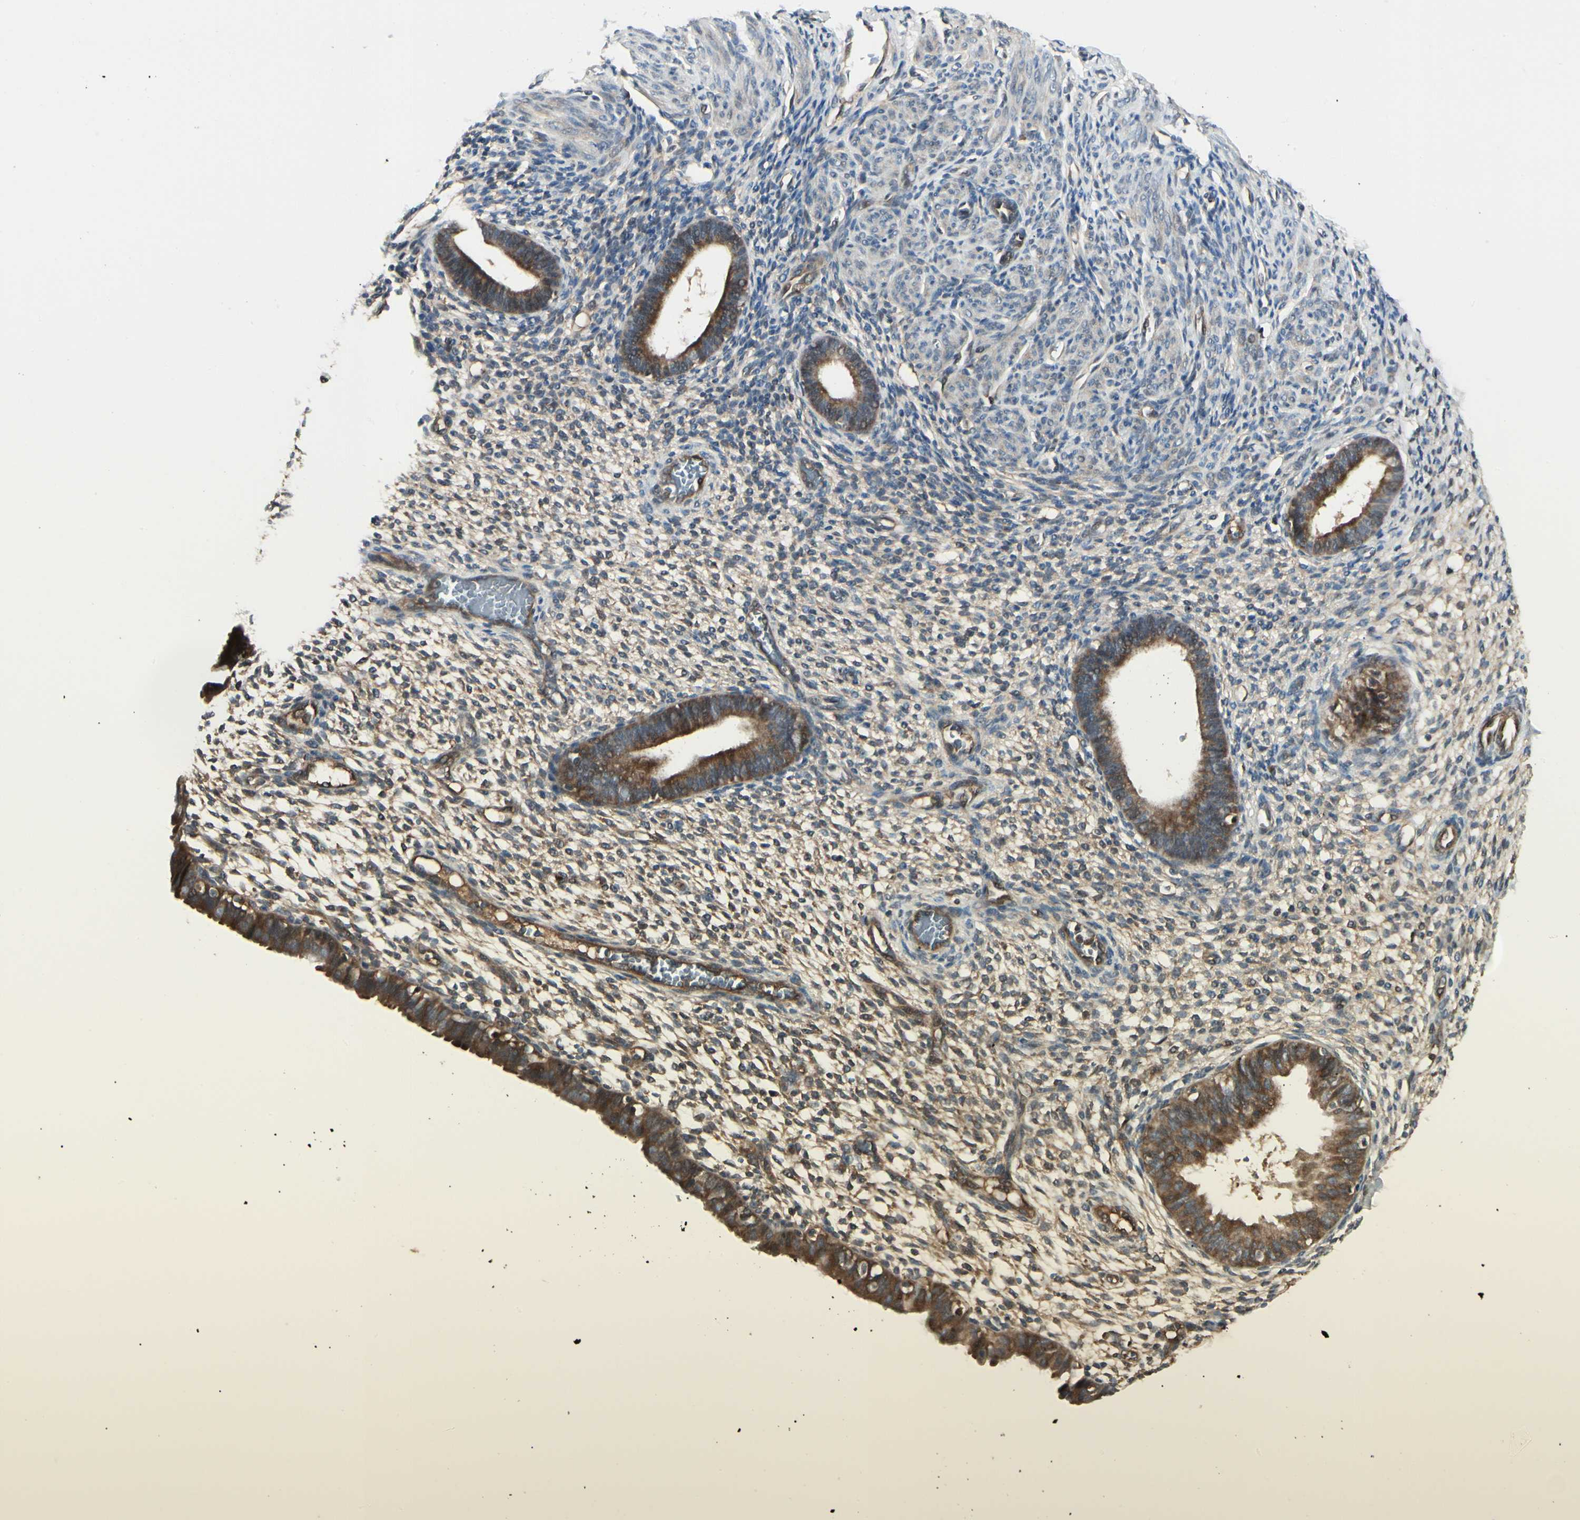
{"staining": {"intensity": "moderate", "quantity": "25%-75%", "location": "cytoplasmic/membranous"}, "tissue": "endometrium", "cell_type": "Cells in endometrial stroma", "image_type": "normal", "snomed": [{"axis": "morphology", "description": "Normal tissue, NOS"}, {"axis": "topography", "description": "Endometrium"}], "caption": "A medium amount of moderate cytoplasmic/membranous staining is present in approximately 25%-75% of cells in endometrial stroma in benign endometrium. (DAB (3,3'-diaminobenzidine) IHC, brown staining for protein, blue staining for nuclei).", "gene": "RNF14", "patient": {"sex": "female", "age": 61}}